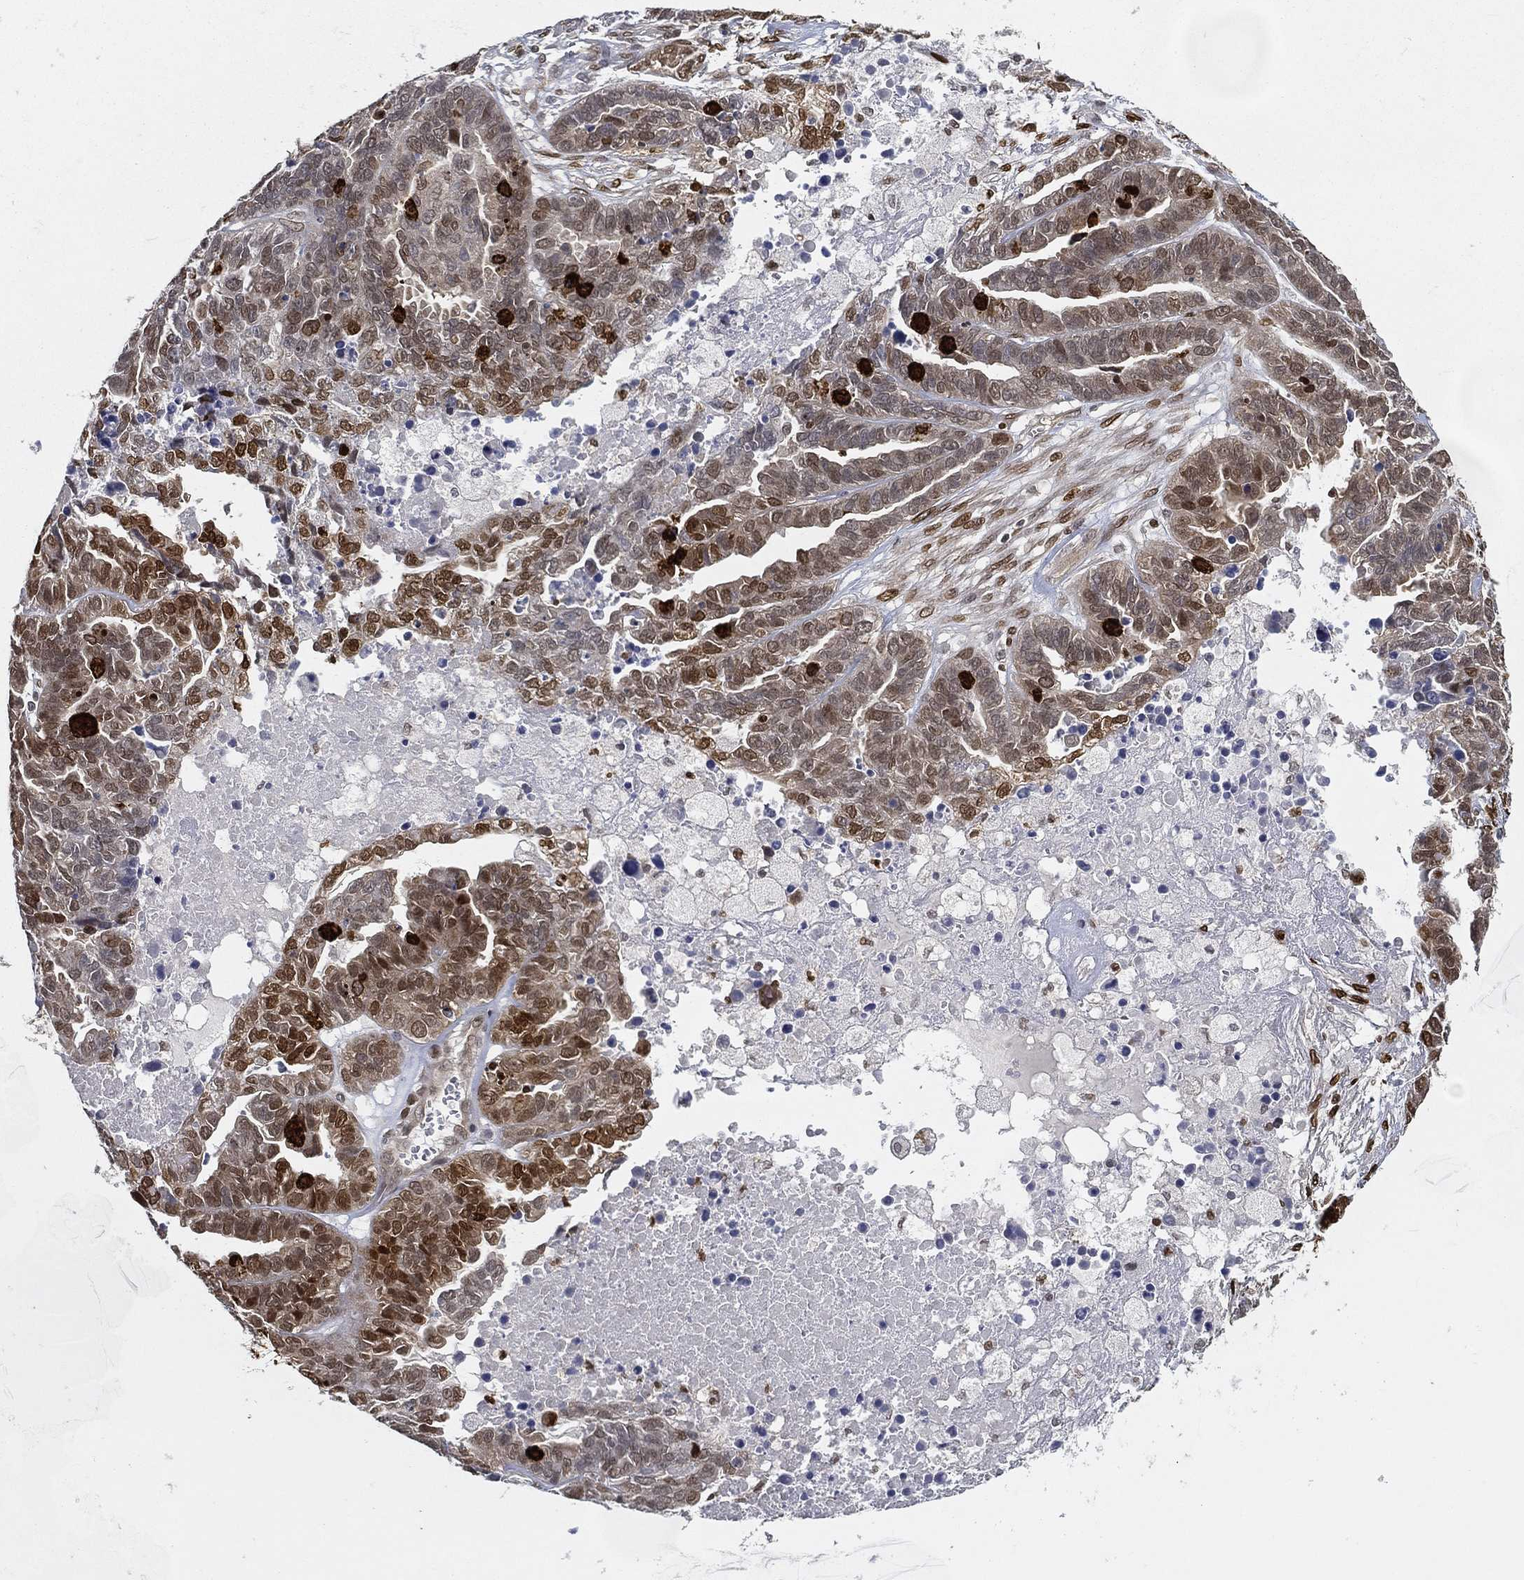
{"staining": {"intensity": "strong", "quantity": "25%-75%", "location": "nuclear"}, "tissue": "ovarian cancer", "cell_type": "Tumor cells", "image_type": "cancer", "snomed": [{"axis": "morphology", "description": "Cystadenocarcinoma, serous, NOS"}, {"axis": "topography", "description": "Ovary"}], "caption": "Immunohistochemical staining of human serous cystadenocarcinoma (ovarian) displays high levels of strong nuclear protein positivity in about 25%-75% of tumor cells.", "gene": "LMNB1", "patient": {"sex": "female", "age": 87}}